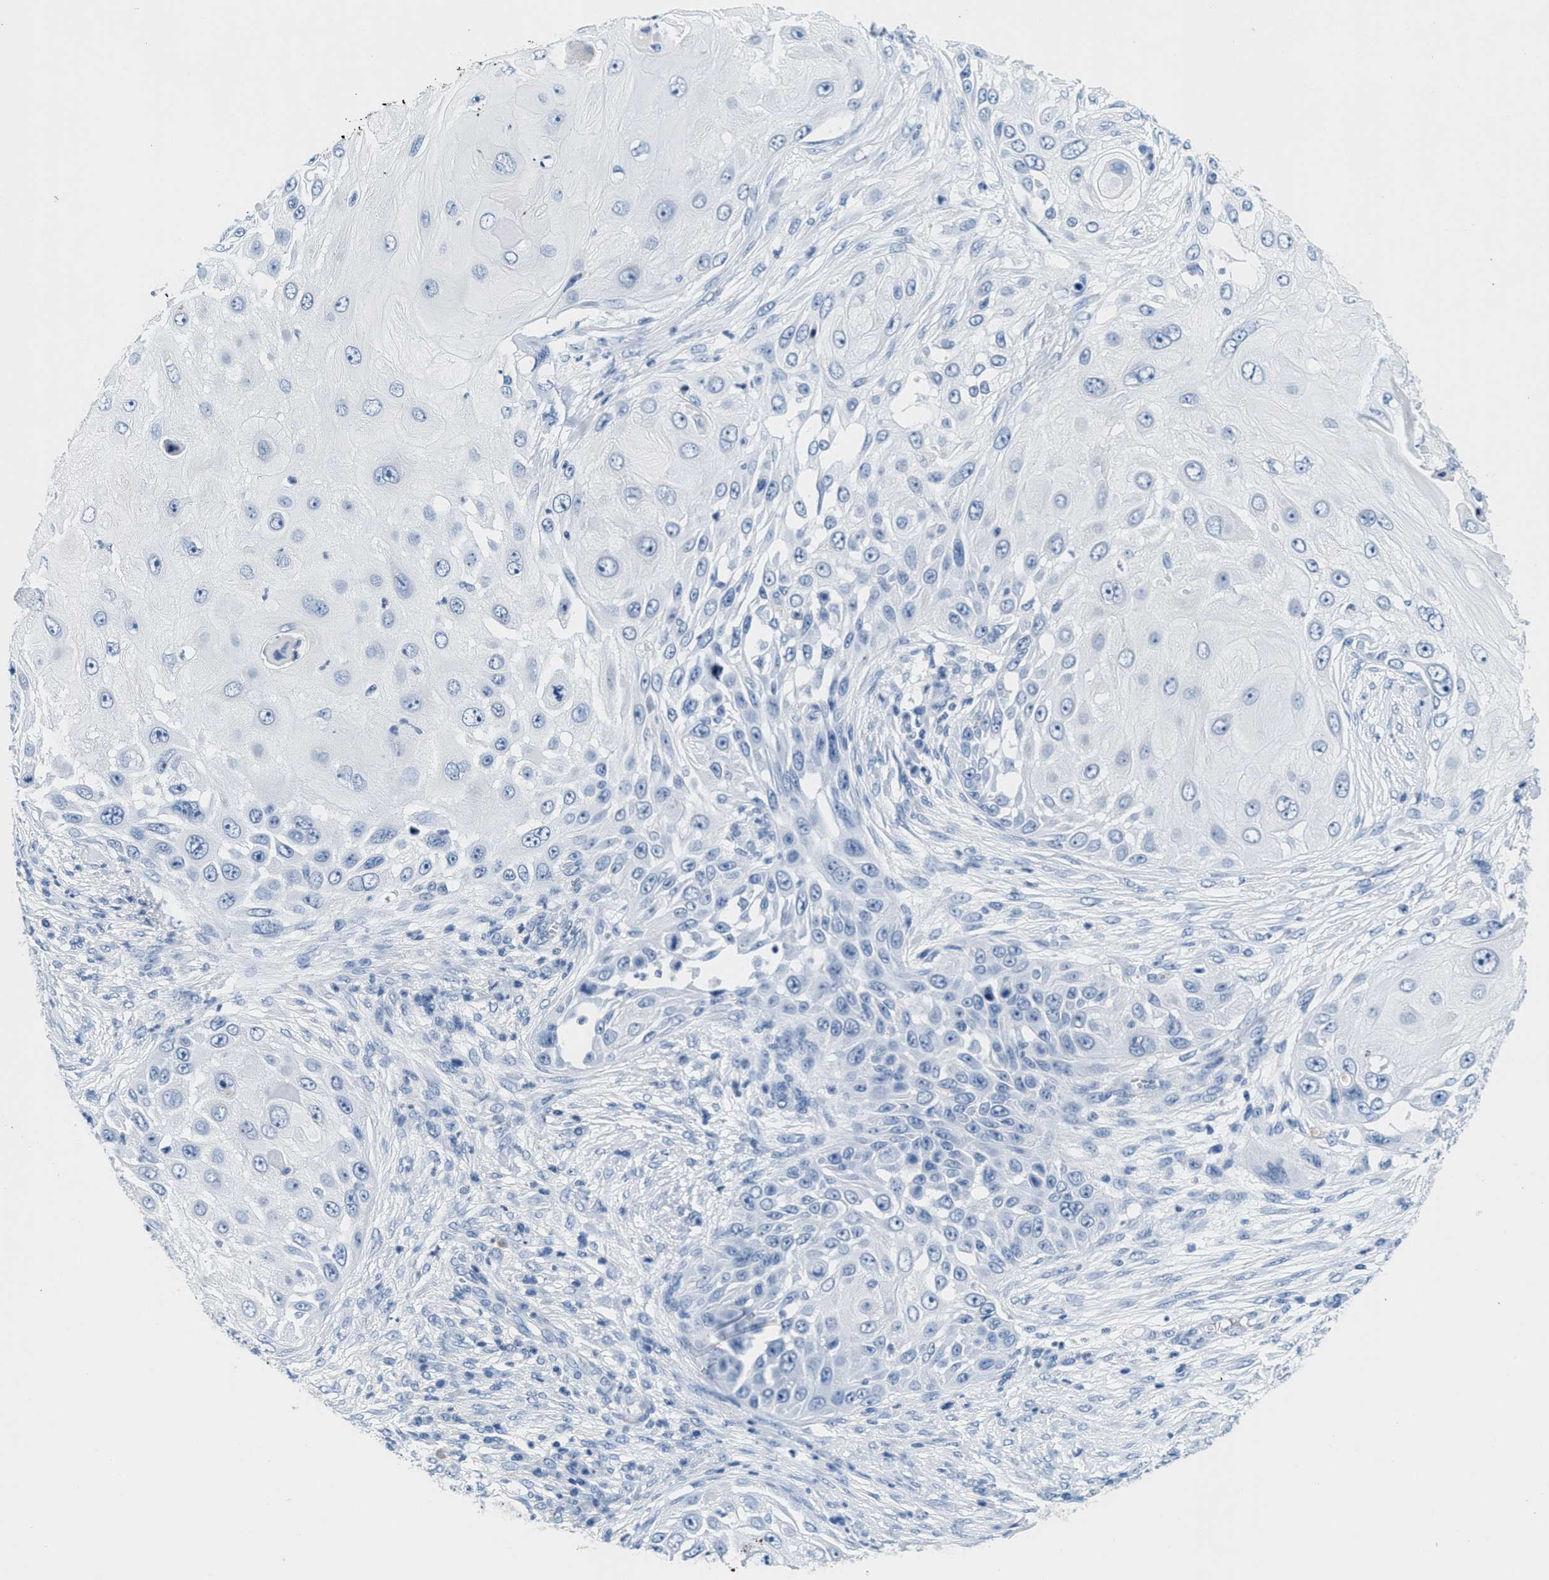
{"staining": {"intensity": "negative", "quantity": "none", "location": "none"}, "tissue": "skin cancer", "cell_type": "Tumor cells", "image_type": "cancer", "snomed": [{"axis": "morphology", "description": "Squamous cell carcinoma, NOS"}, {"axis": "topography", "description": "Skin"}], "caption": "DAB immunohistochemical staining of human skin cancer (squamous cell carcinoma) shows no significant staining in tumor cells. (Immunohistochemistry (ihc), brightfield microscopy, high magnification).", "gene": "GPM6A", "patient": {"sex": "female", "age": 44}}